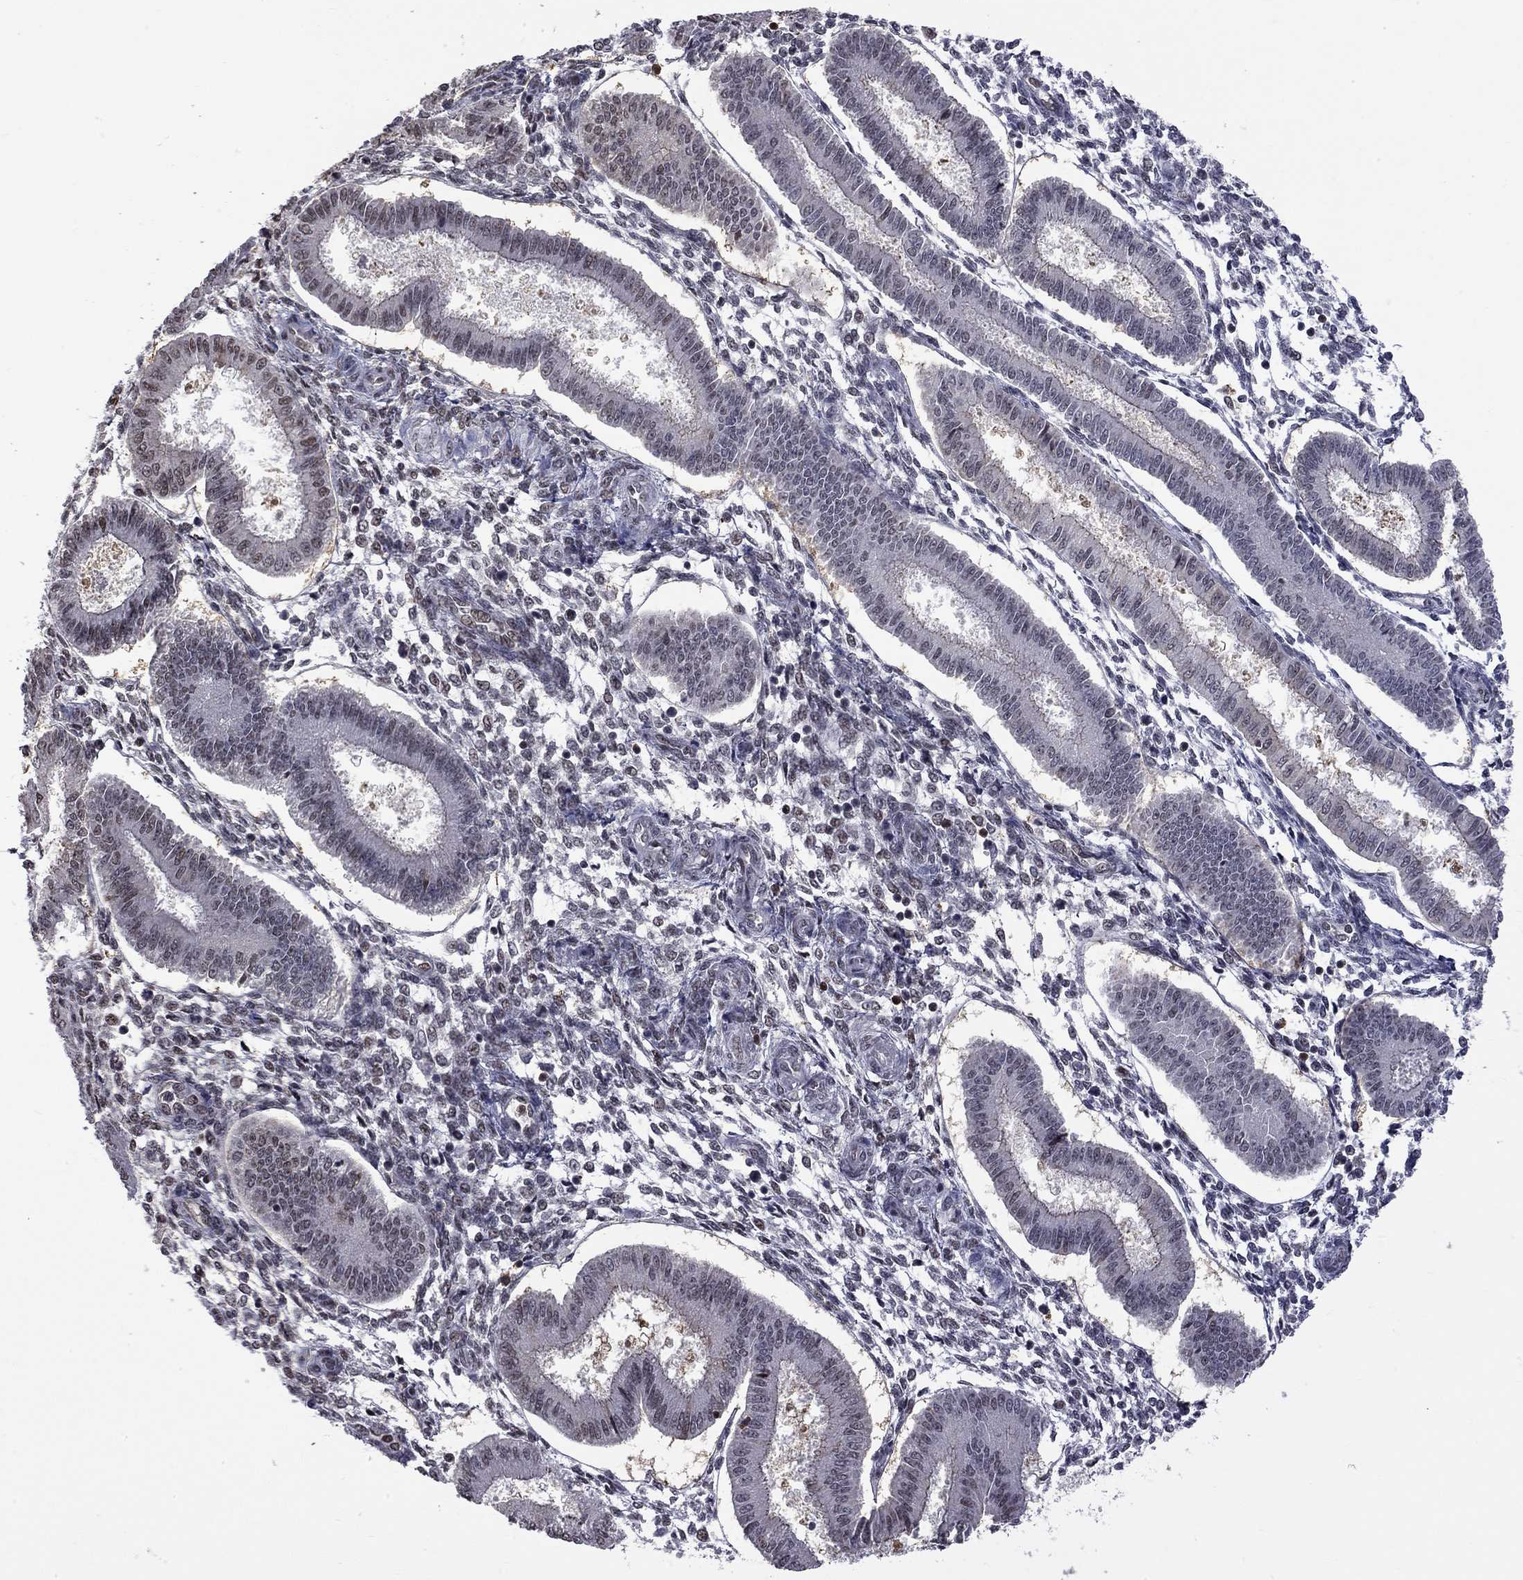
{"staining": {"intensity": "negative", "quantity": "none", "location": "none"}, "tissue": "endometrium", "cell_type": "Cells in endometrial stroma", "image_type": "normal", "snomed": [{"axis": "morphology", "description": "Normal tissue, NOS"}, {"axis": "topography", "description": "Endometrium"}], "caption": "This is a histopathology image of immunohistochemistry (IHC) staining of normal endometrium, which shows no positivity in cells in endometrial stroma.", "gene": "RFWD3", "patient": {"sex": "female", "age": 43}}